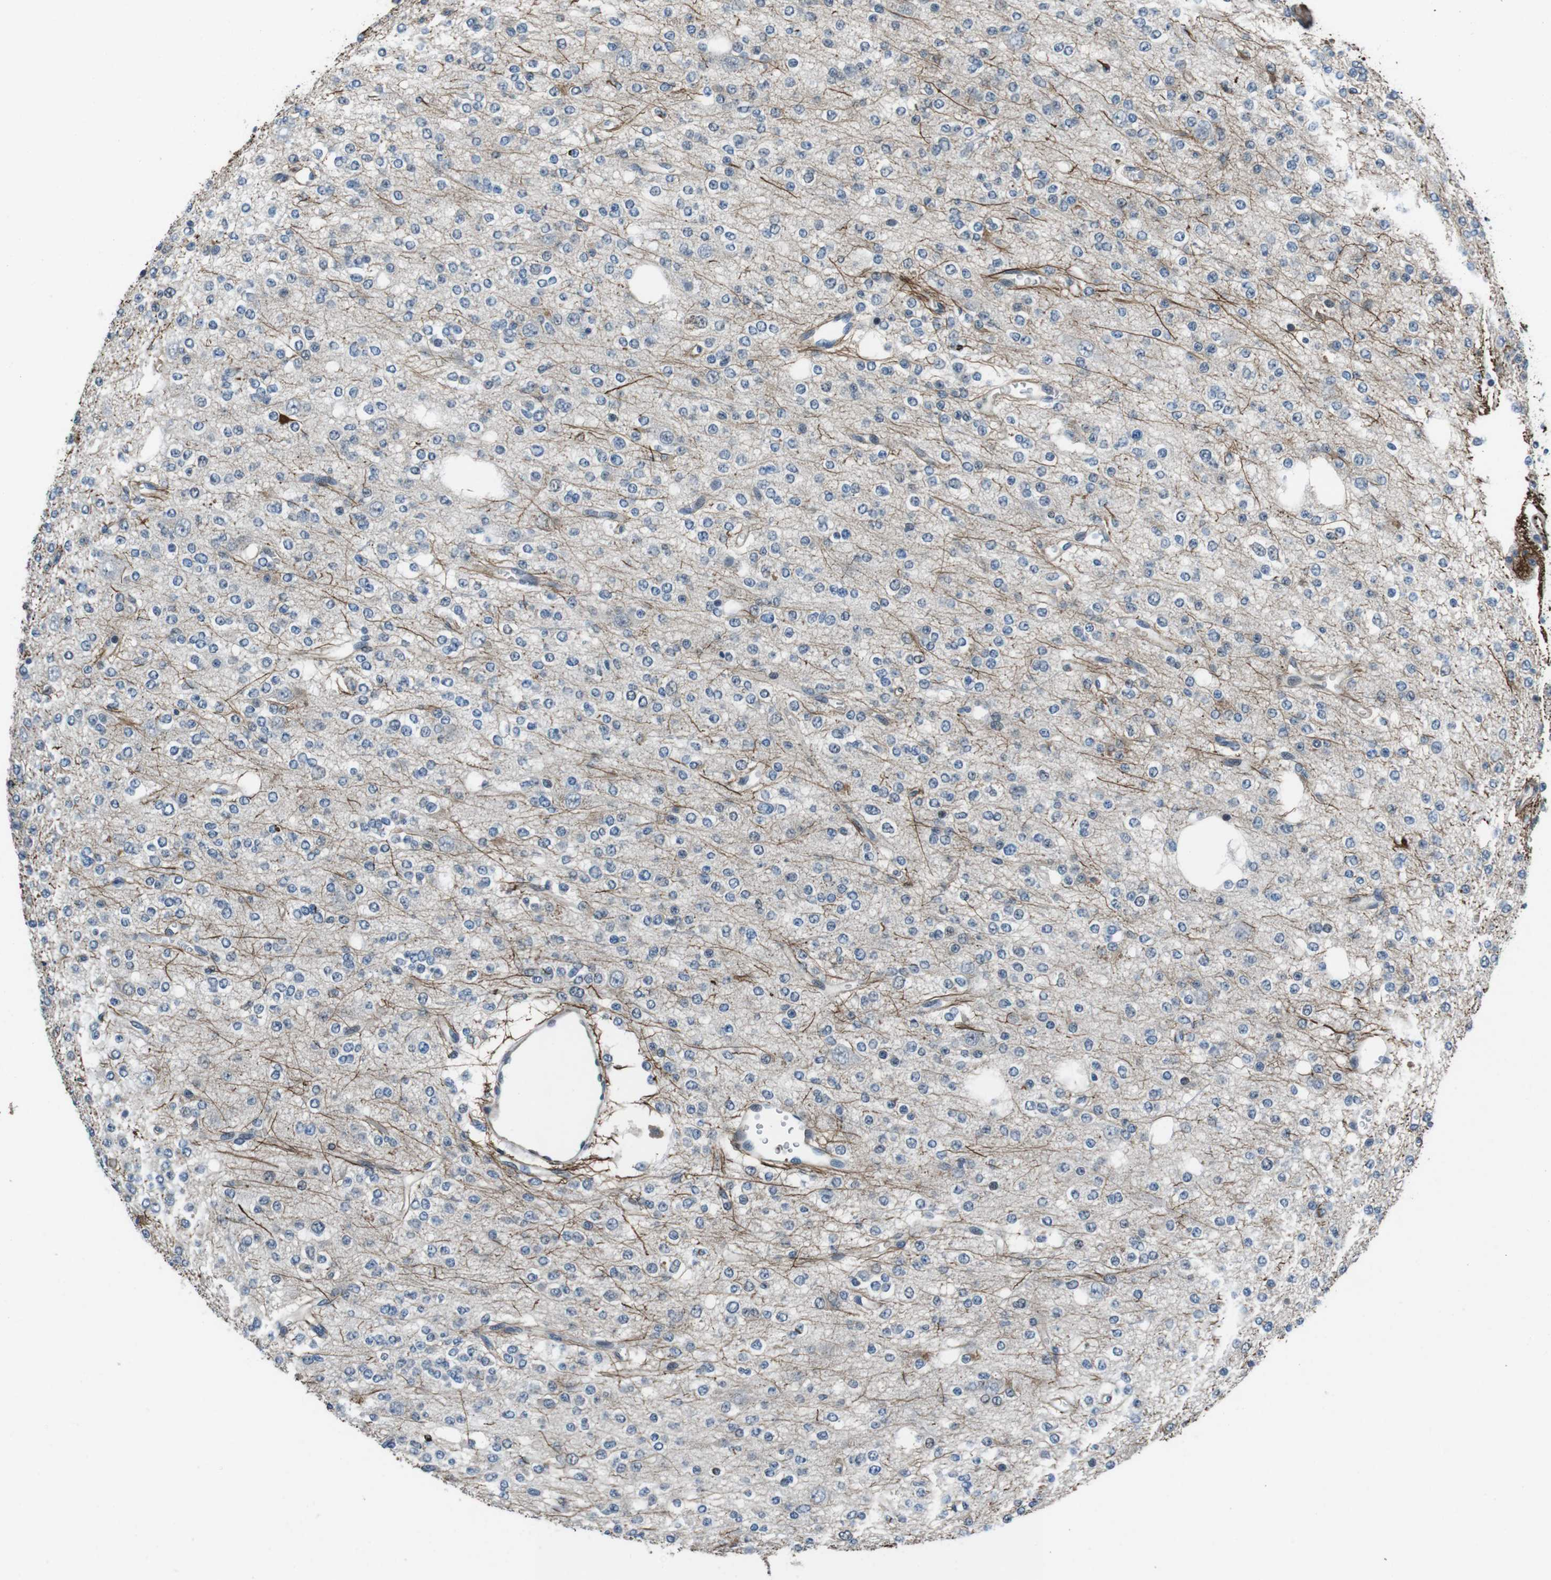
{"staining": {"intensity": "negative", "quantity": "none", "location": "none"}, "tissue": "glioma", "cell_type": "Tumor cells", "image_type": "cancer", "snomed": [{"axis": "morphology", "description": "Glioma, malignant, Low grade"}, {"axis": "topography", "description": "Brain"}], "caption": "Immunohistochemical staining of low-grade glioma (malignant) demonstrates no significant expression in tumor cells.", "gene": "LRRC49", "patient": {"sex": "male", "age": 38}}